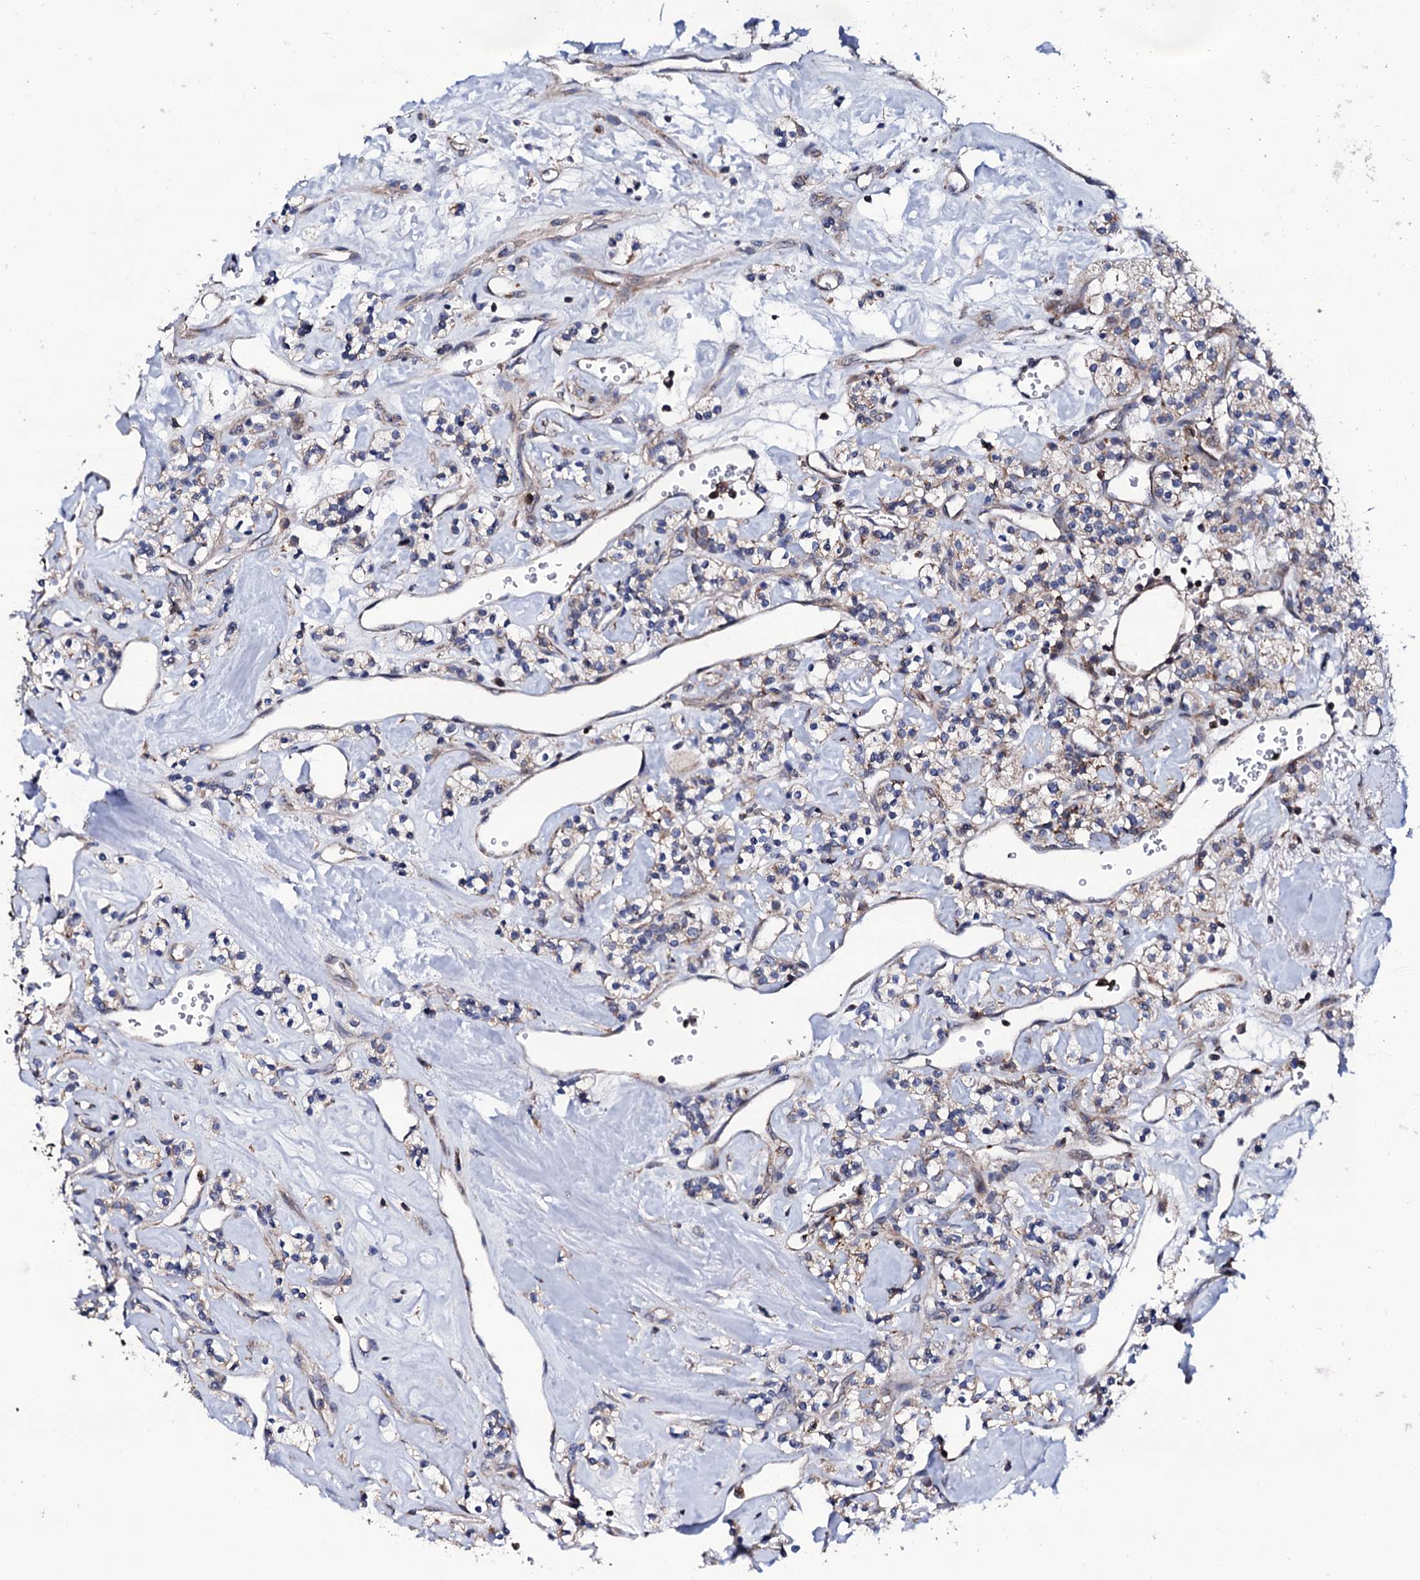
{"staining": {"intensity": "weak", "quantity": "<25%", "location": "cytoplasmic/membranous"}, "tissue": "renal cancer", "cell_type": "Tumor cells", "image_type": "cancer", "snomed": [{"axis": "morphology", "description": "Adenocarcinoma, NOS"}, {"axis": "topography", "description": "Kidney"}], "caption": "Immunohistochemistry (IHC) micrograph of human renal adenocarcinoma stained for a protein (brown), which displays no expression in tumor cells.", "gene": "COG4", "patient": {"sex": "male", "age": 77}}